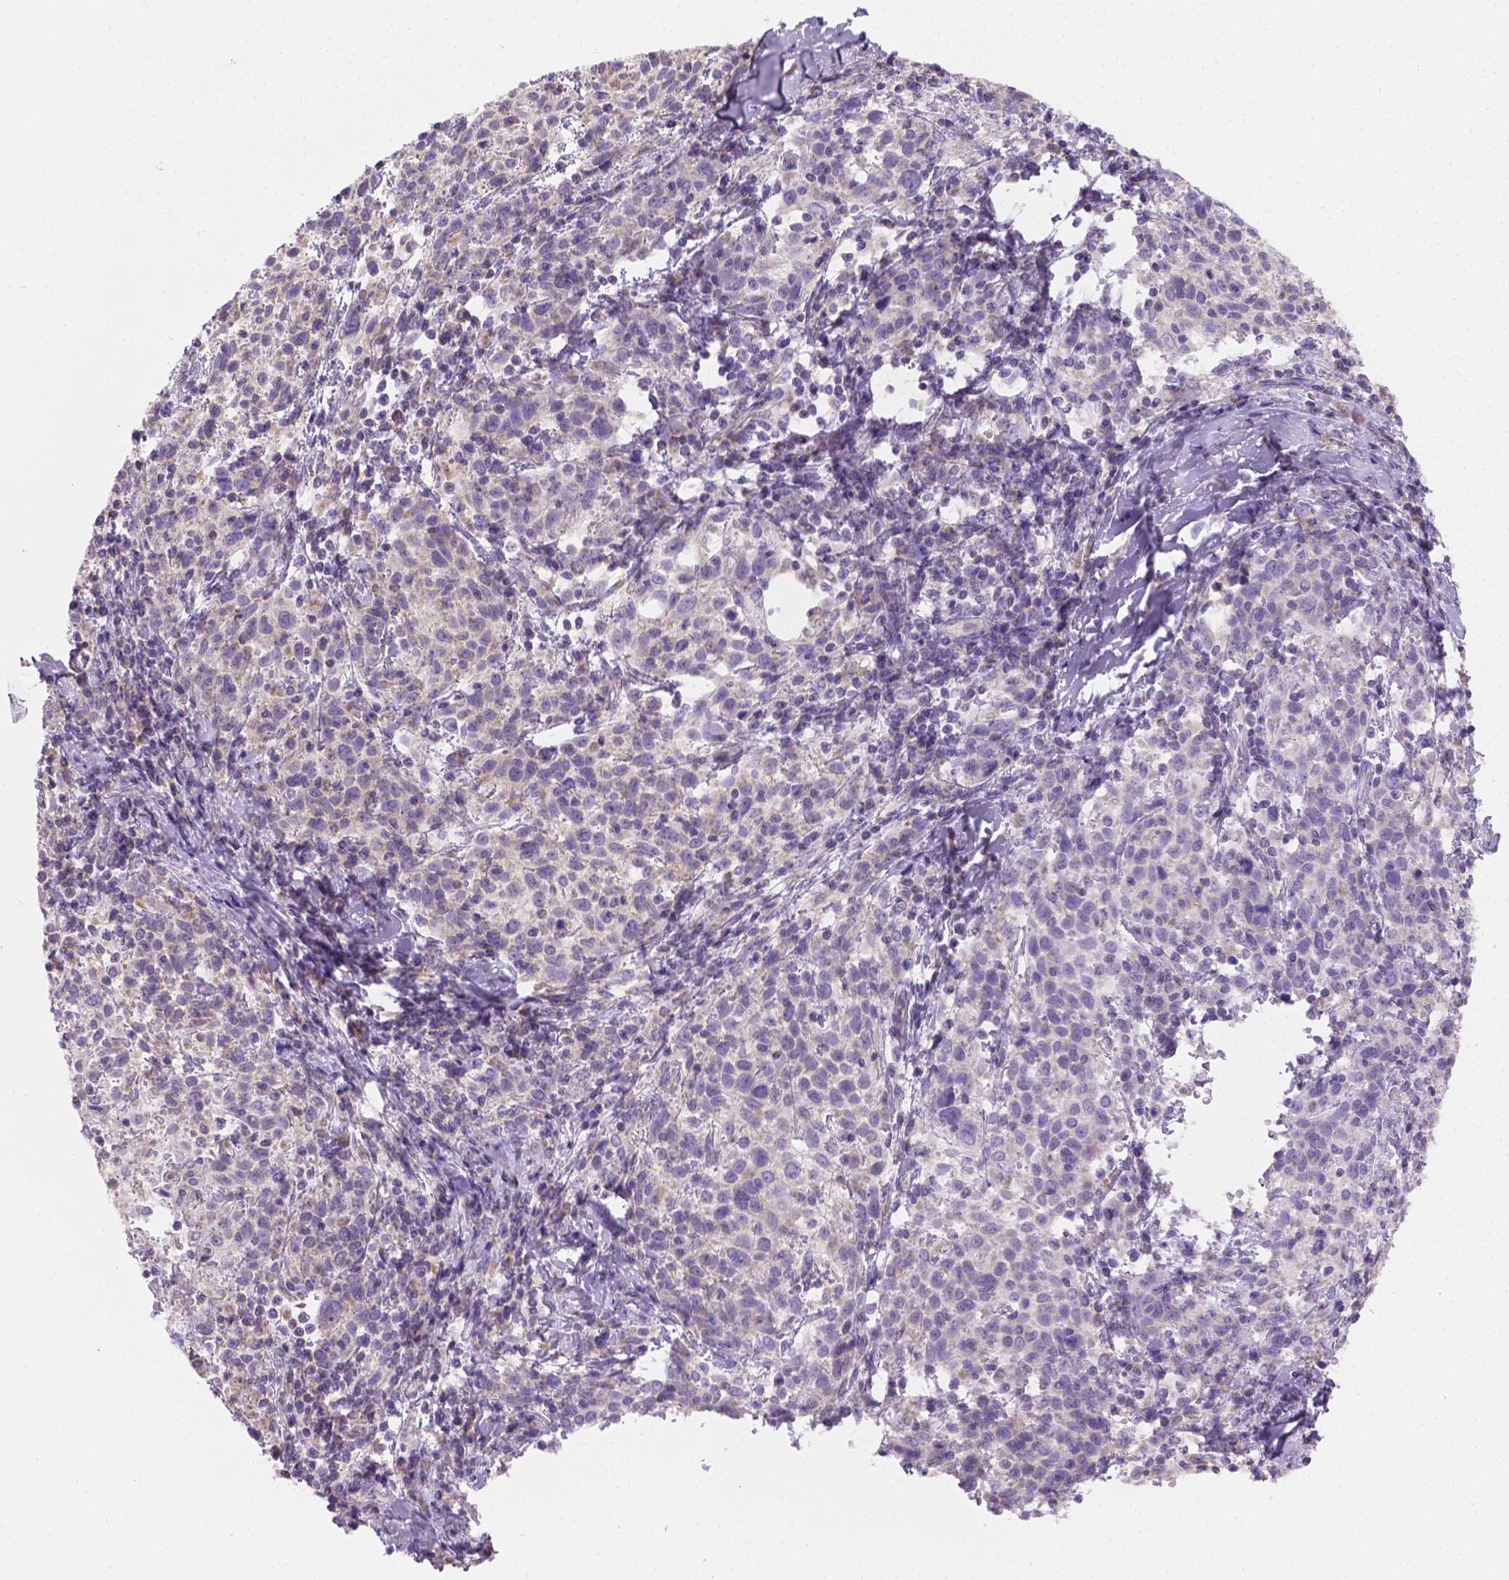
{"staining": {"intensity": "negative", "quantity": "none", "location": "none"}, "tissue": "cervical cancer", "cell_type": "Tumor cells", "image_type": "cancer", "snomed": [{"axis": "morphology", "description": "Squamous cell carcinoma, NOS"}, {"axis": "topography", "description": "Cervix"}], "caption": "IHC of cervical cancer (squamous cell carcinoma) shows no expression in tumor cells.", "gene": "CSPG5", "patient": {"sex": "female", "age": 61}}